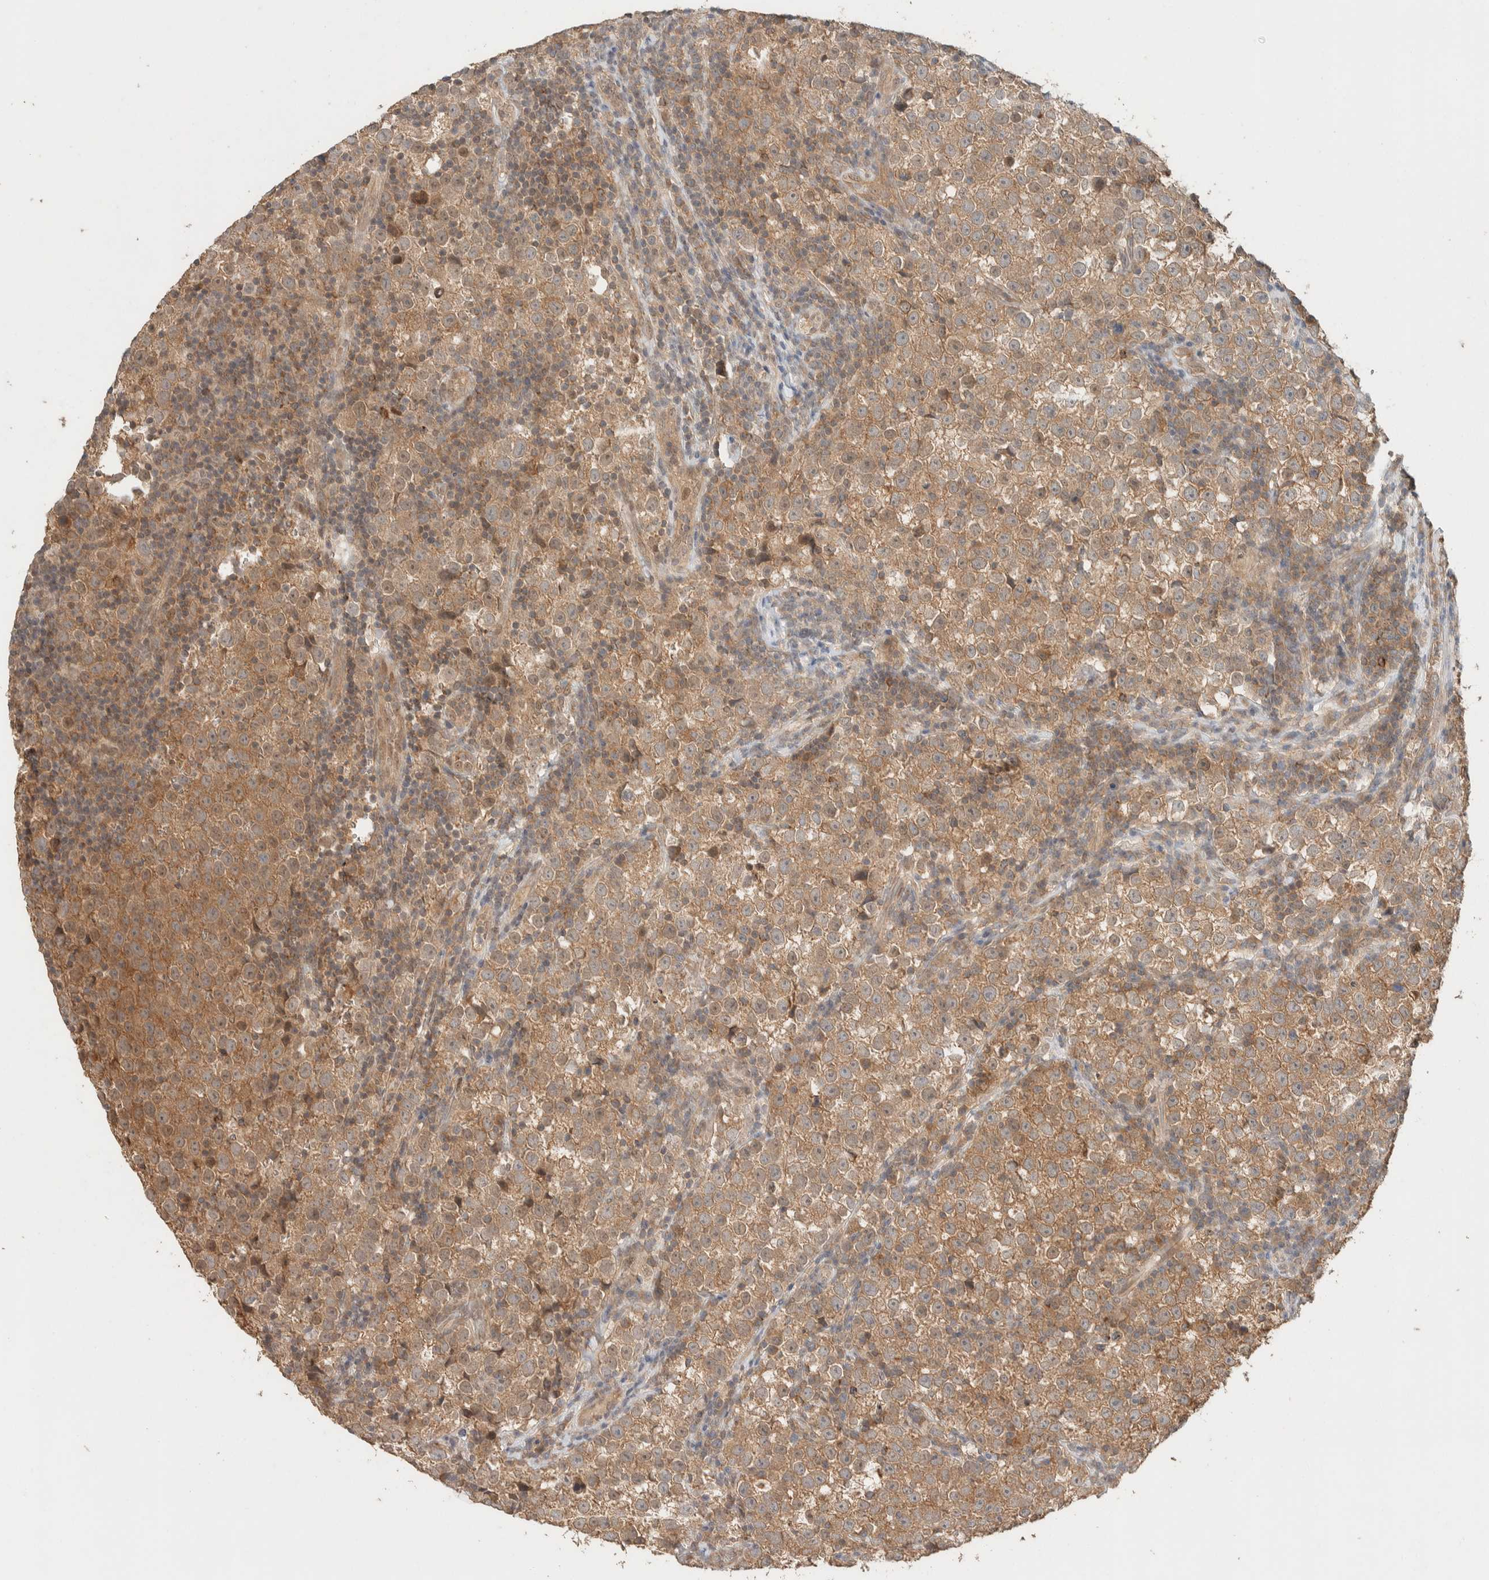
{"staining": {"intensity": "moderate", "quantity": ">75%", "location": "cytoplasmic/membranous"}, "tissue": "testis cancer", "cell_type": "Tumor cells", "image_type": "cancer", "snomed": [{"axis": "morphology", "description": "Normal tissue, NOS"}, {"axis": "morphology", "description": "Seminoma, NOS"}, {"axis": "topography", "description": "Testis"}], "caption": "Tumor cells show medium levels of moderate cytoplasmic/membranous positivity in approximately >75% of cells in human seminoma (testis).", "gene": "ZNF567", "patient": {"sex": "male", "age": 43}}